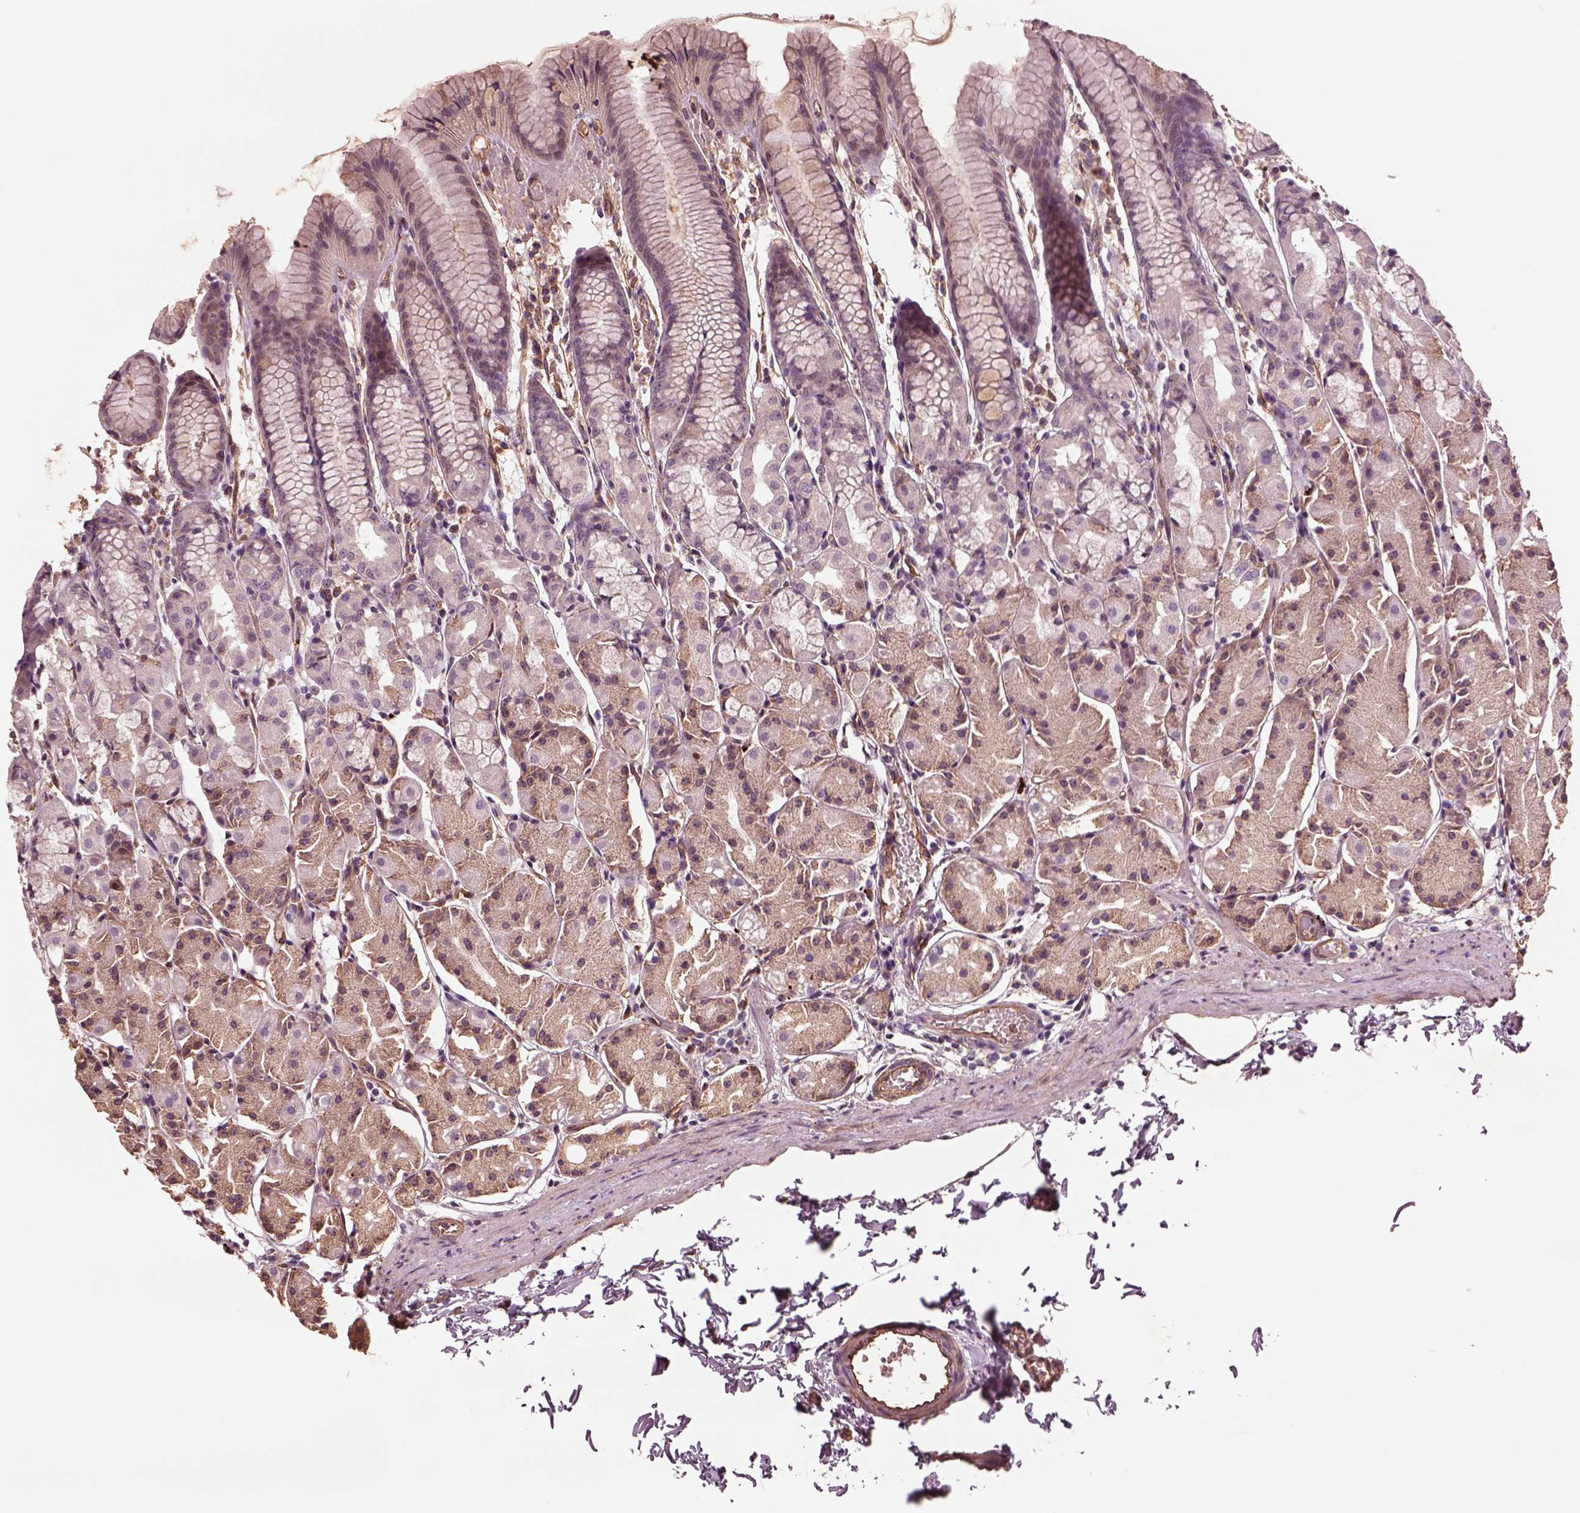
{"staining": {"intensity": "weak", "quantity": "<25%", "location": "cytoplasmic/membranous"}, "tissue": "stomach", "cell_type": "Glandular cells", "image_type": "normal", "snomed": [{"axis": "morphology", "description": "Normal tissue, NOS"}, {"axis": "topography", "description": "Stomach, upper"}], "caption": "DAB immunohistochemical staining of benign human stomach reveals no significant positivity in glandular cells. (DAB IHC visualized using brightfield microscopy, high magnification).", "gene": "HTR1B", "patient": {"sex": "male", "age": 47}}